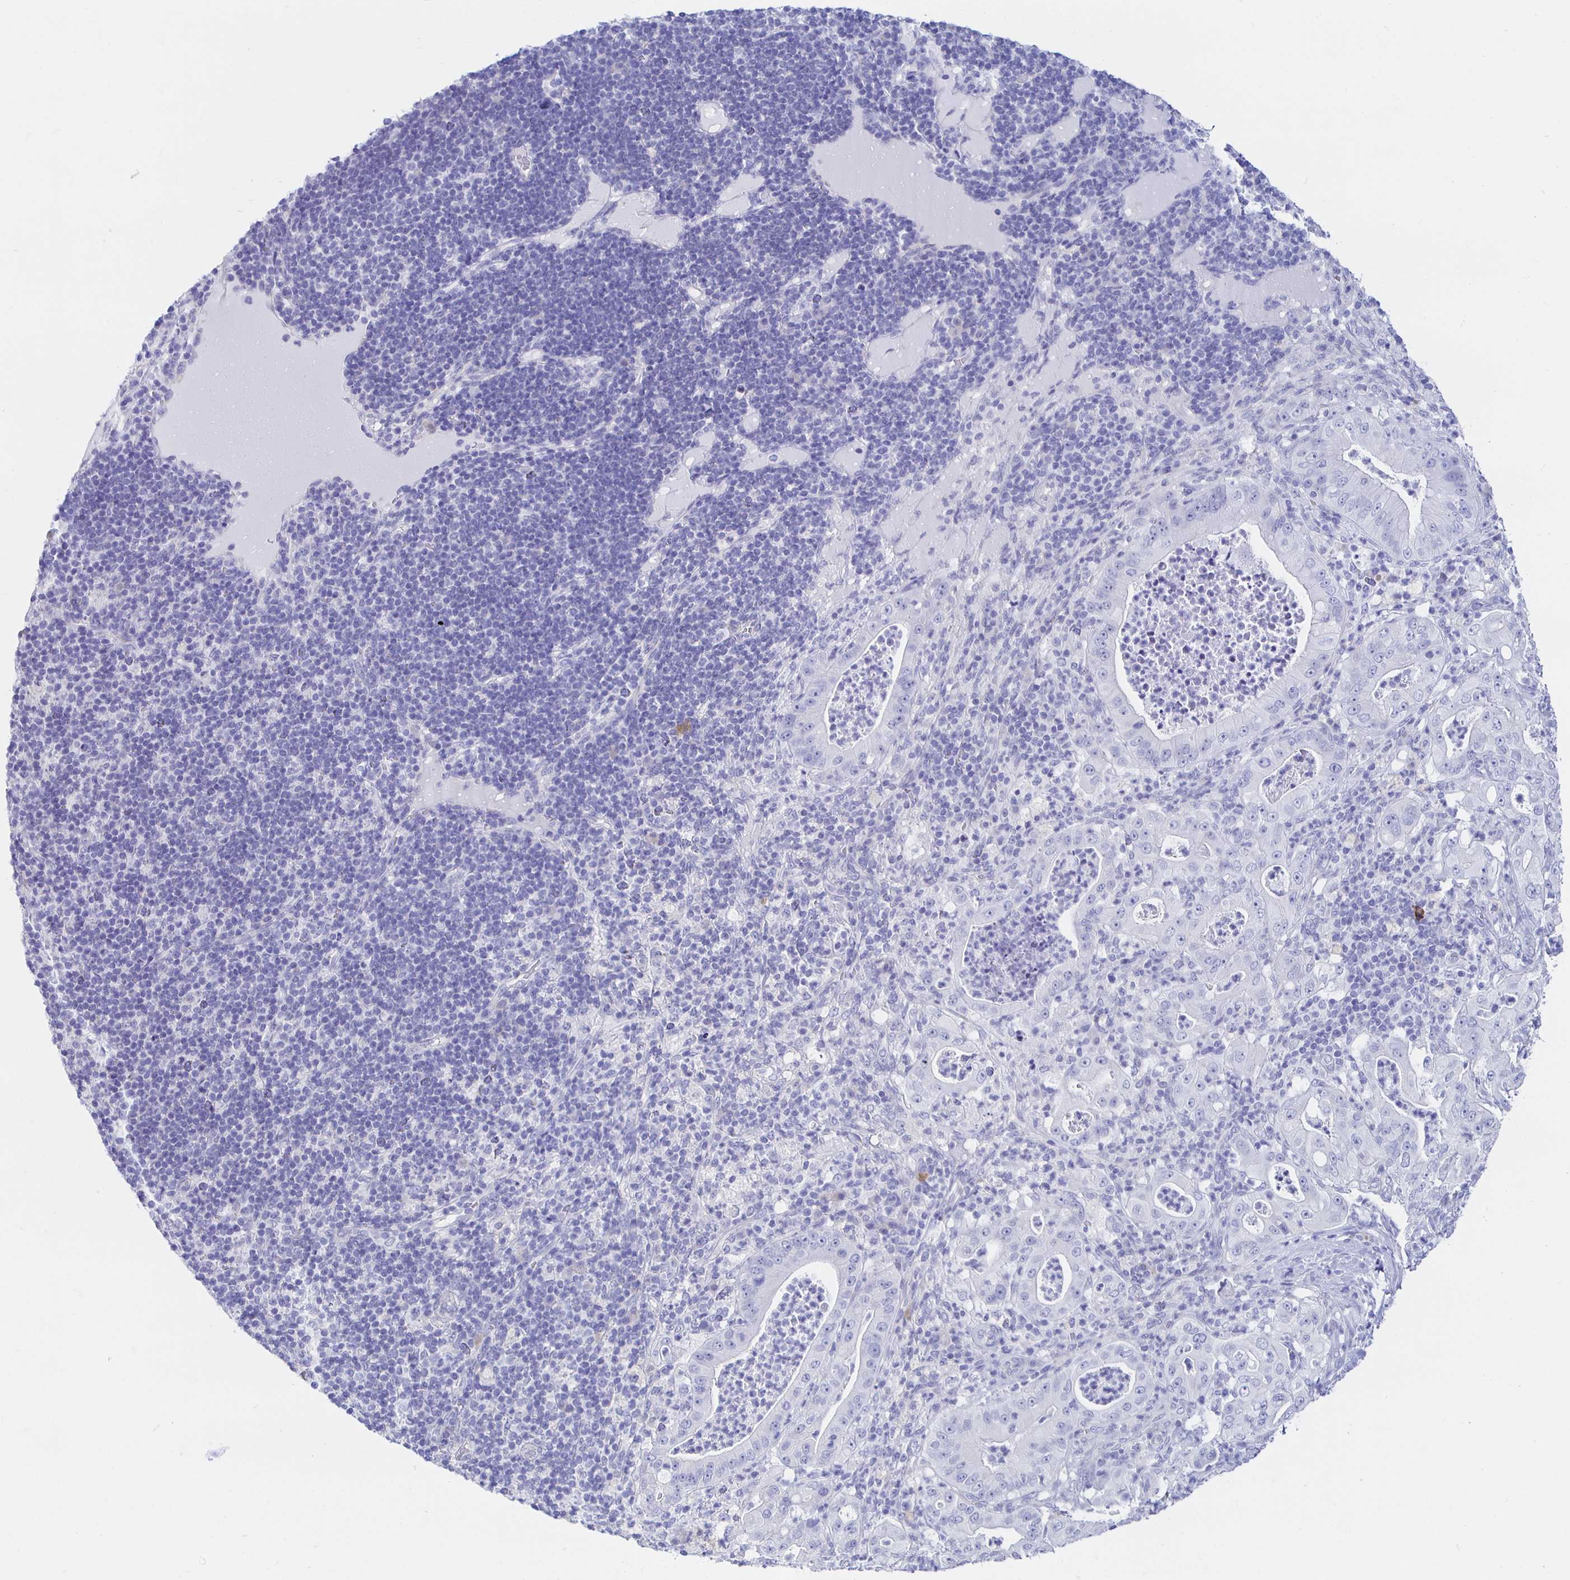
{"staining": {"intensity": "negative", "quantity": "none", "location": "none"}, "tissue": "pancreatic cancer", "cell_type": "Tumor cells", "image_type": "cancer", "snomed": [{"axis": "morphology", "description": "Adenocarcinoma, NOS"}, {"axis": "topography", "description": "Pancreas"}], "caption": "Immunohistochemistry photomicrograph of neoplastic tissue: pancreatic adenocarcinoma stained with DAB reveals no significant protein staining in tumor cells. (DAB immunohistochemistry, high magnification).", "gene": "UMOD", "patient": {"sex": "male", "age": 71}}